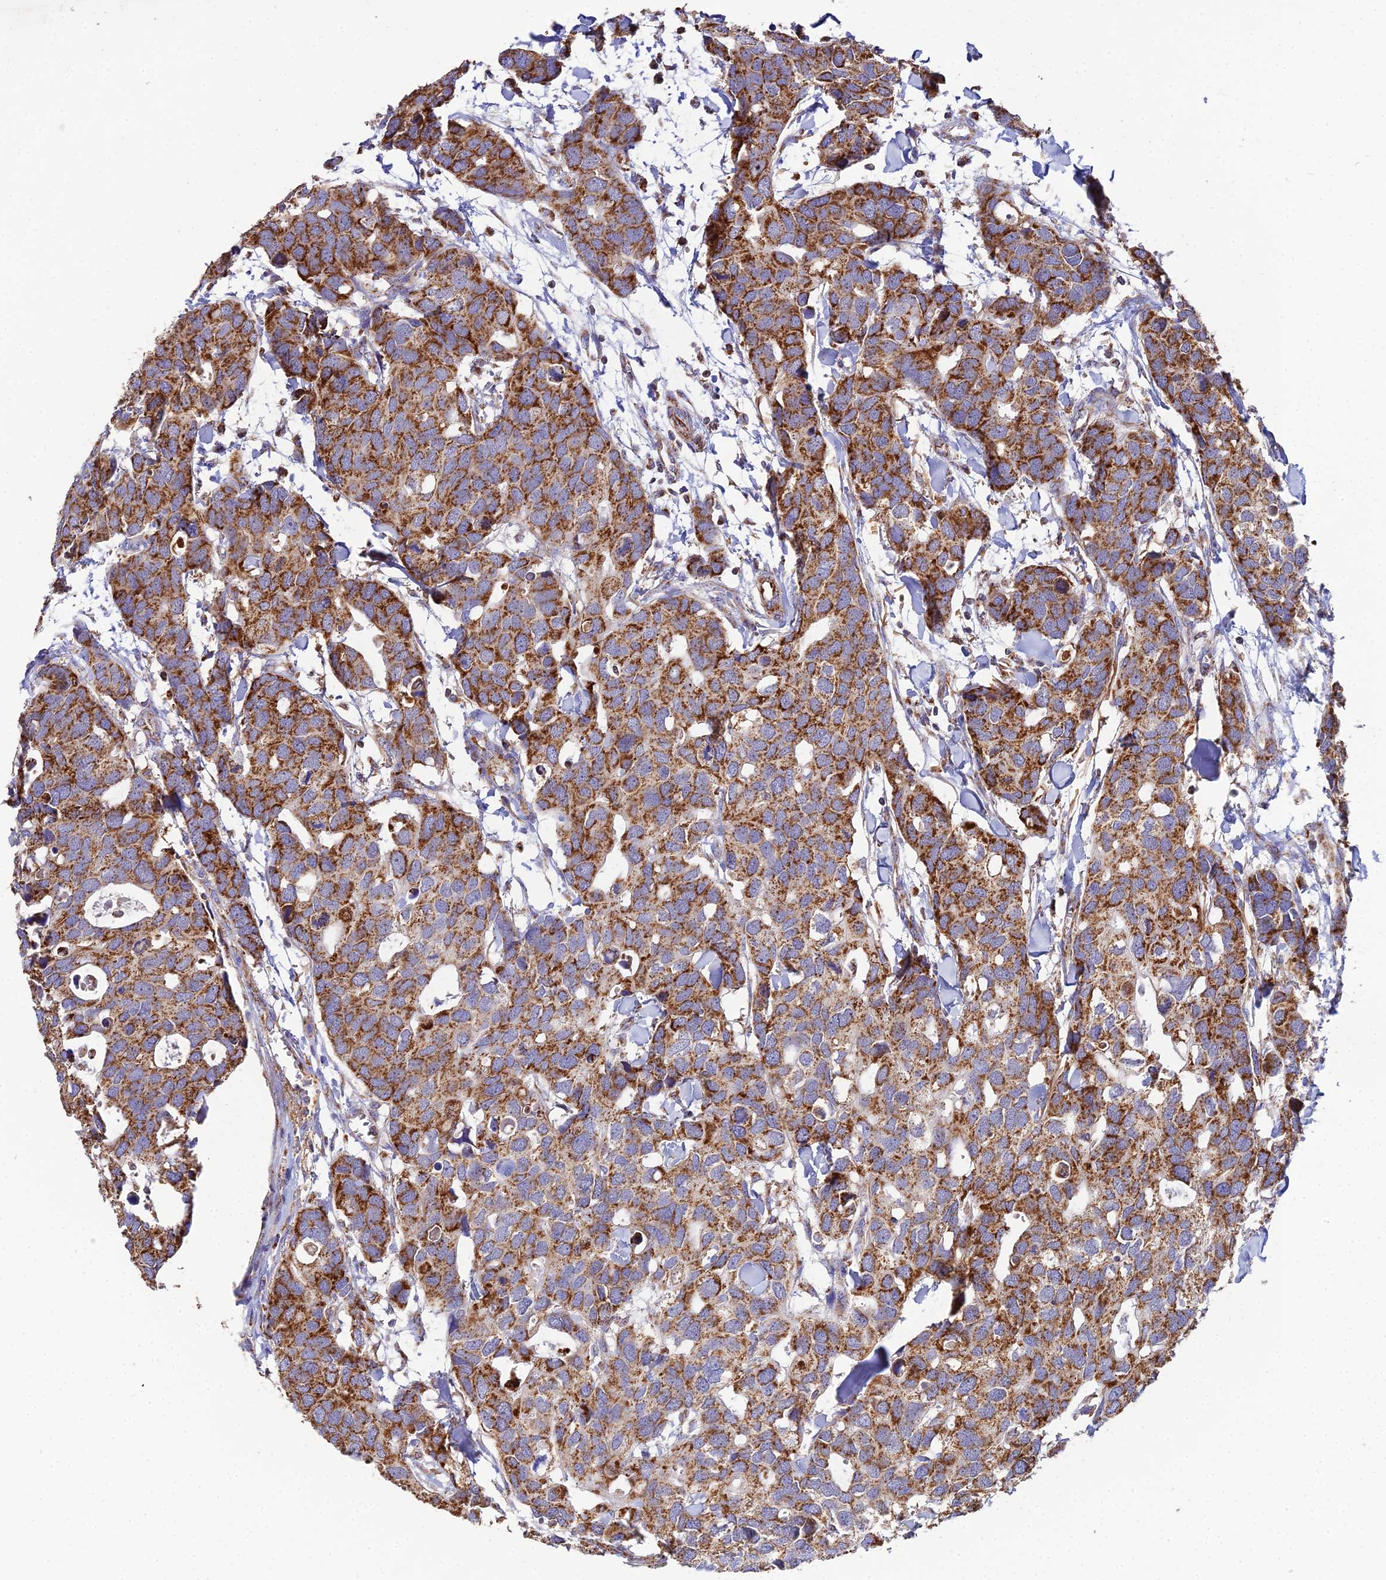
{"staining": {"intensity": "moderate", "quantity": ">75%", "location": "cytoplasmic/membranous"}, "tissue": "breast cancer", "cell_type": "Tumor cells", "image_type": "cancer", "snomed": [{"axis": "morphology", "description": "Duct carcinoma"}, {"axis": "topography", "description": "Breast"}], "caption": "Breast cancer stained for a protein reveals moderate cytoplasmic/membranous positivity in tumor cells.", "gene": "NIPSNAP3A", "patient": {"sex": "female", "age": 83}}